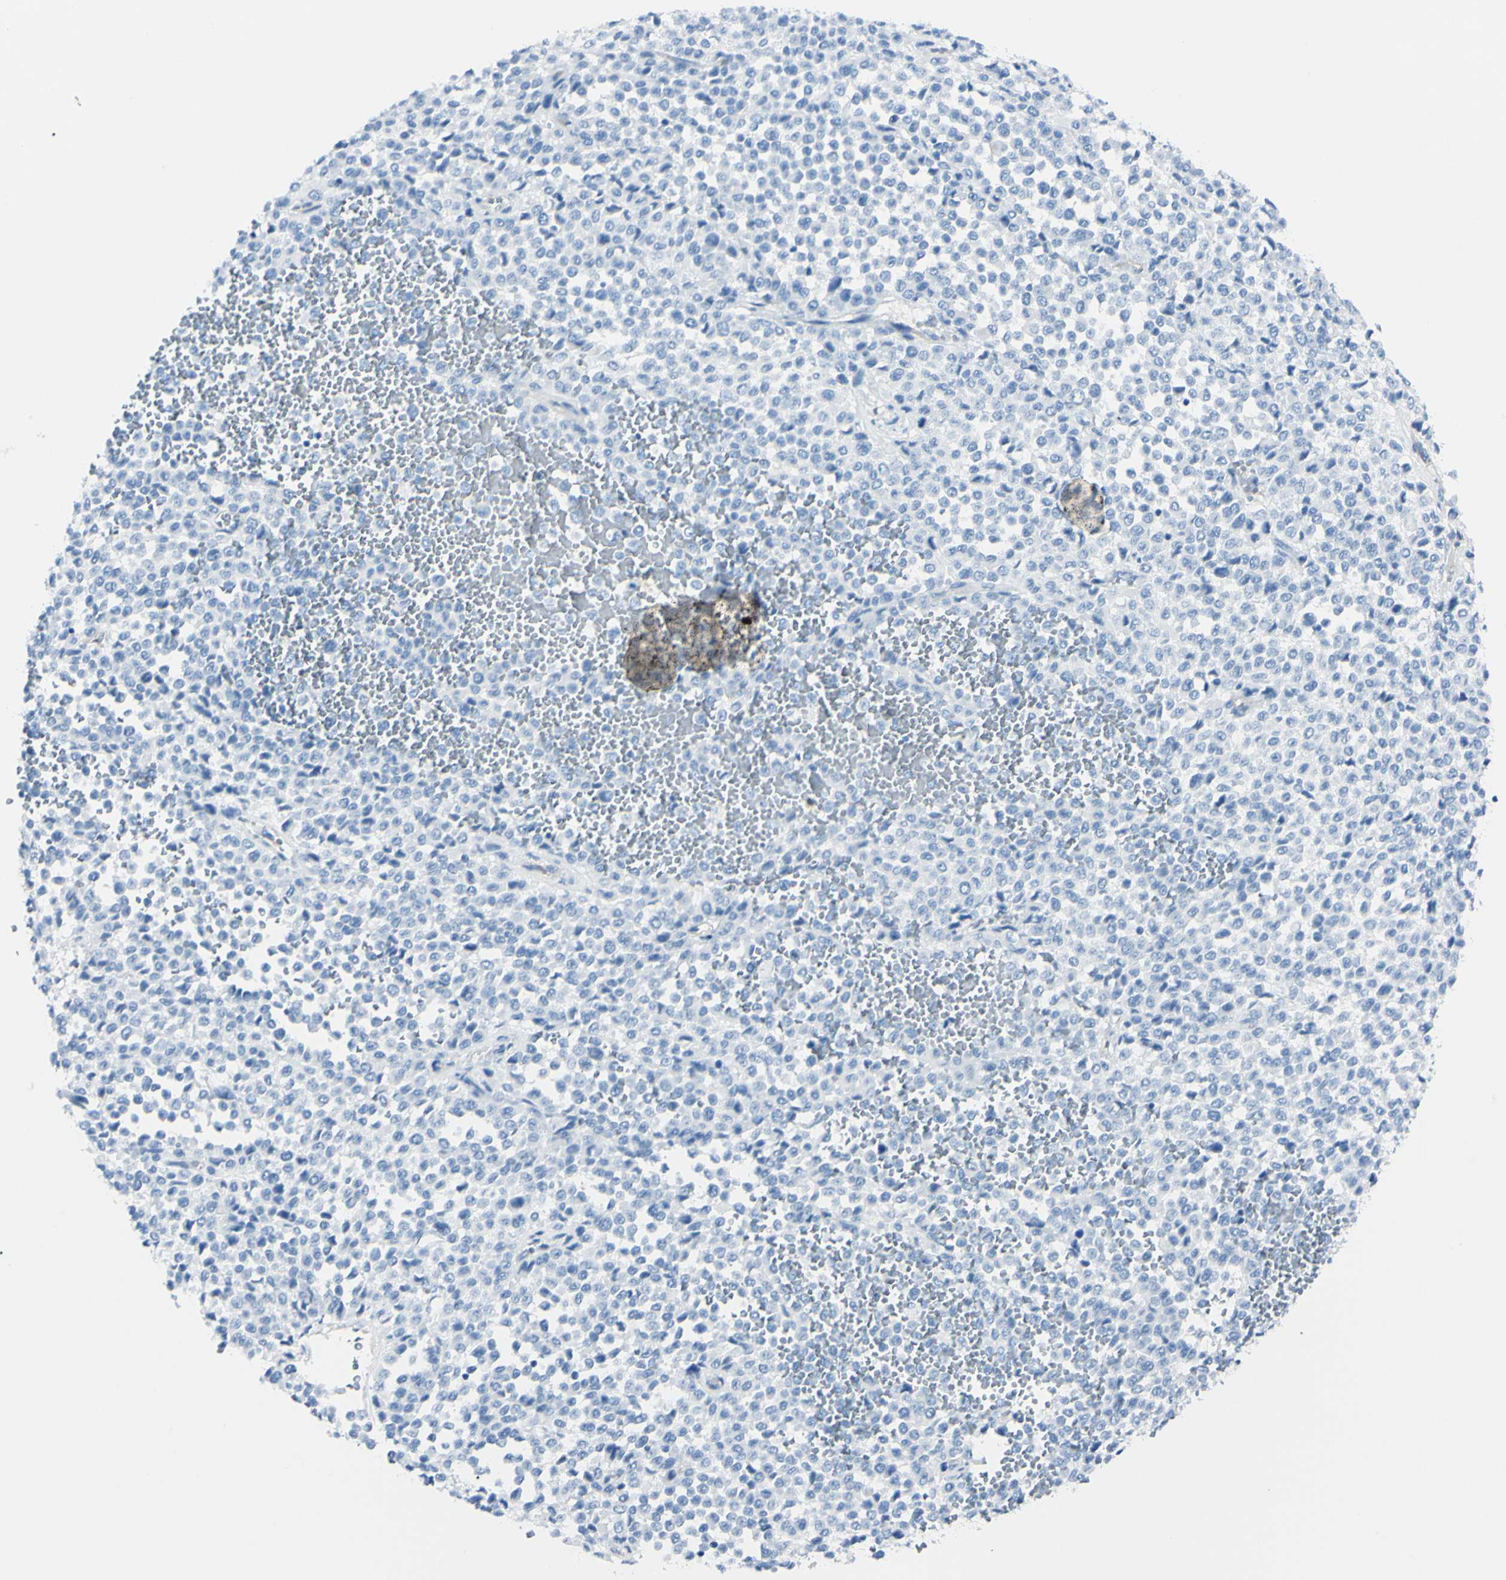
{"staining": {"intensity": "negative", "quantity": "none", "location": "none"}, "tissue": "melanoma", "cell_type": "Tumor cells", "image_type": "cancer", "snomed": [{"axis": "morphology", "description": "Malignant melanoma, Metastatic site"}, {"axis": "topography", "description": "Pancreas"}], "caption": "Immunohistochemistry (IHC) of melanoma demonstrates no positivity in tumor cells.", "gene": "FOLH1", "patient": {"sex": "female", "age": 30}}